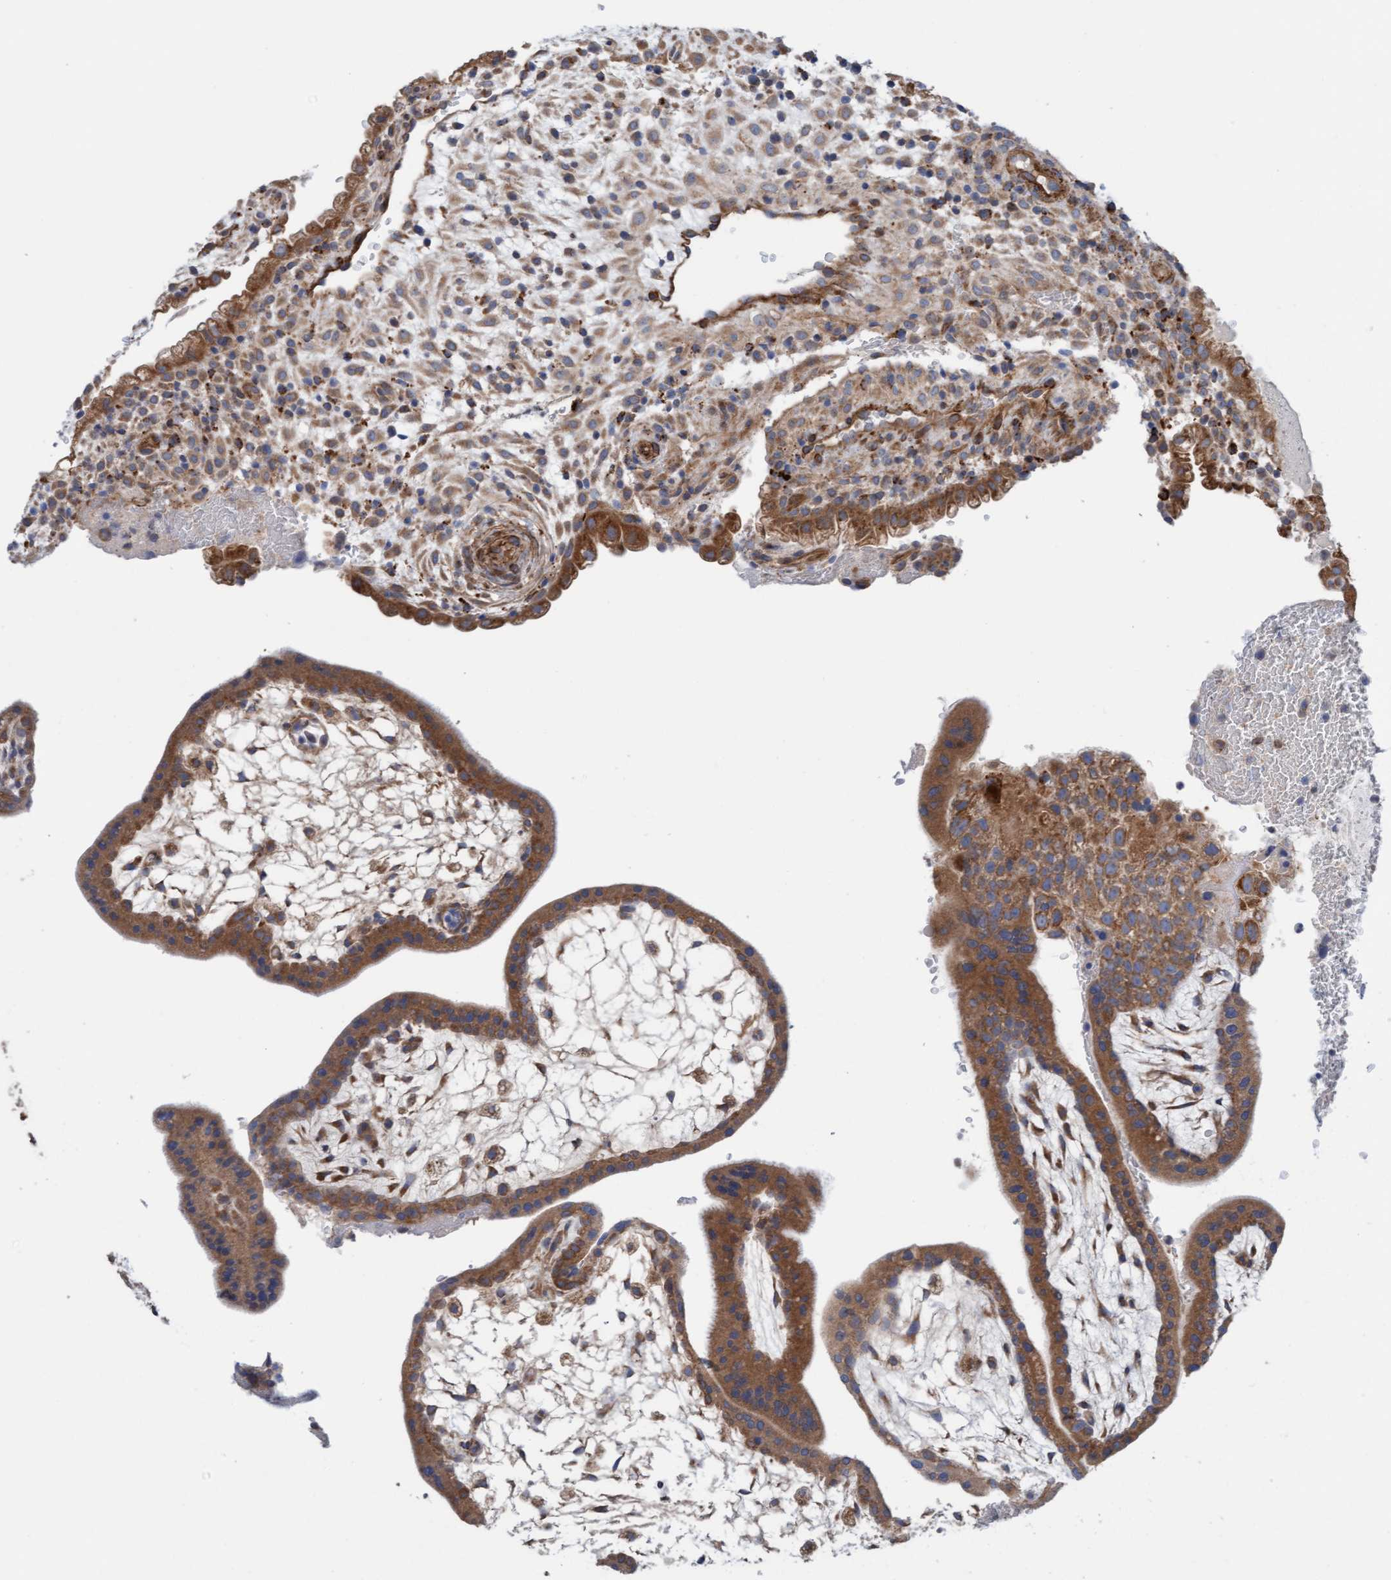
{"staining": {"intensity": "moderate", "quantity": ">75%", "location": "cytoplasmic/membranous"}, "tissue": "placenta", "cell_type": "Trophoblastic cells", "image_type": "normal", "snomed": [{"axis": "morphology", "description": "Normal tissue, NOS"}, {"axis": "topography", "description": "Placenta"}], "caption": "Immunohistochemistry photomicrograph of normal human placenta stained for a protein (brown), which displays medium levels of moderate cytoplasmic/membranous expression in about >75% of trophoblastic cells.", "gene": "CDK5RAP3", "patient": {"sex": "female", "age": 35}}